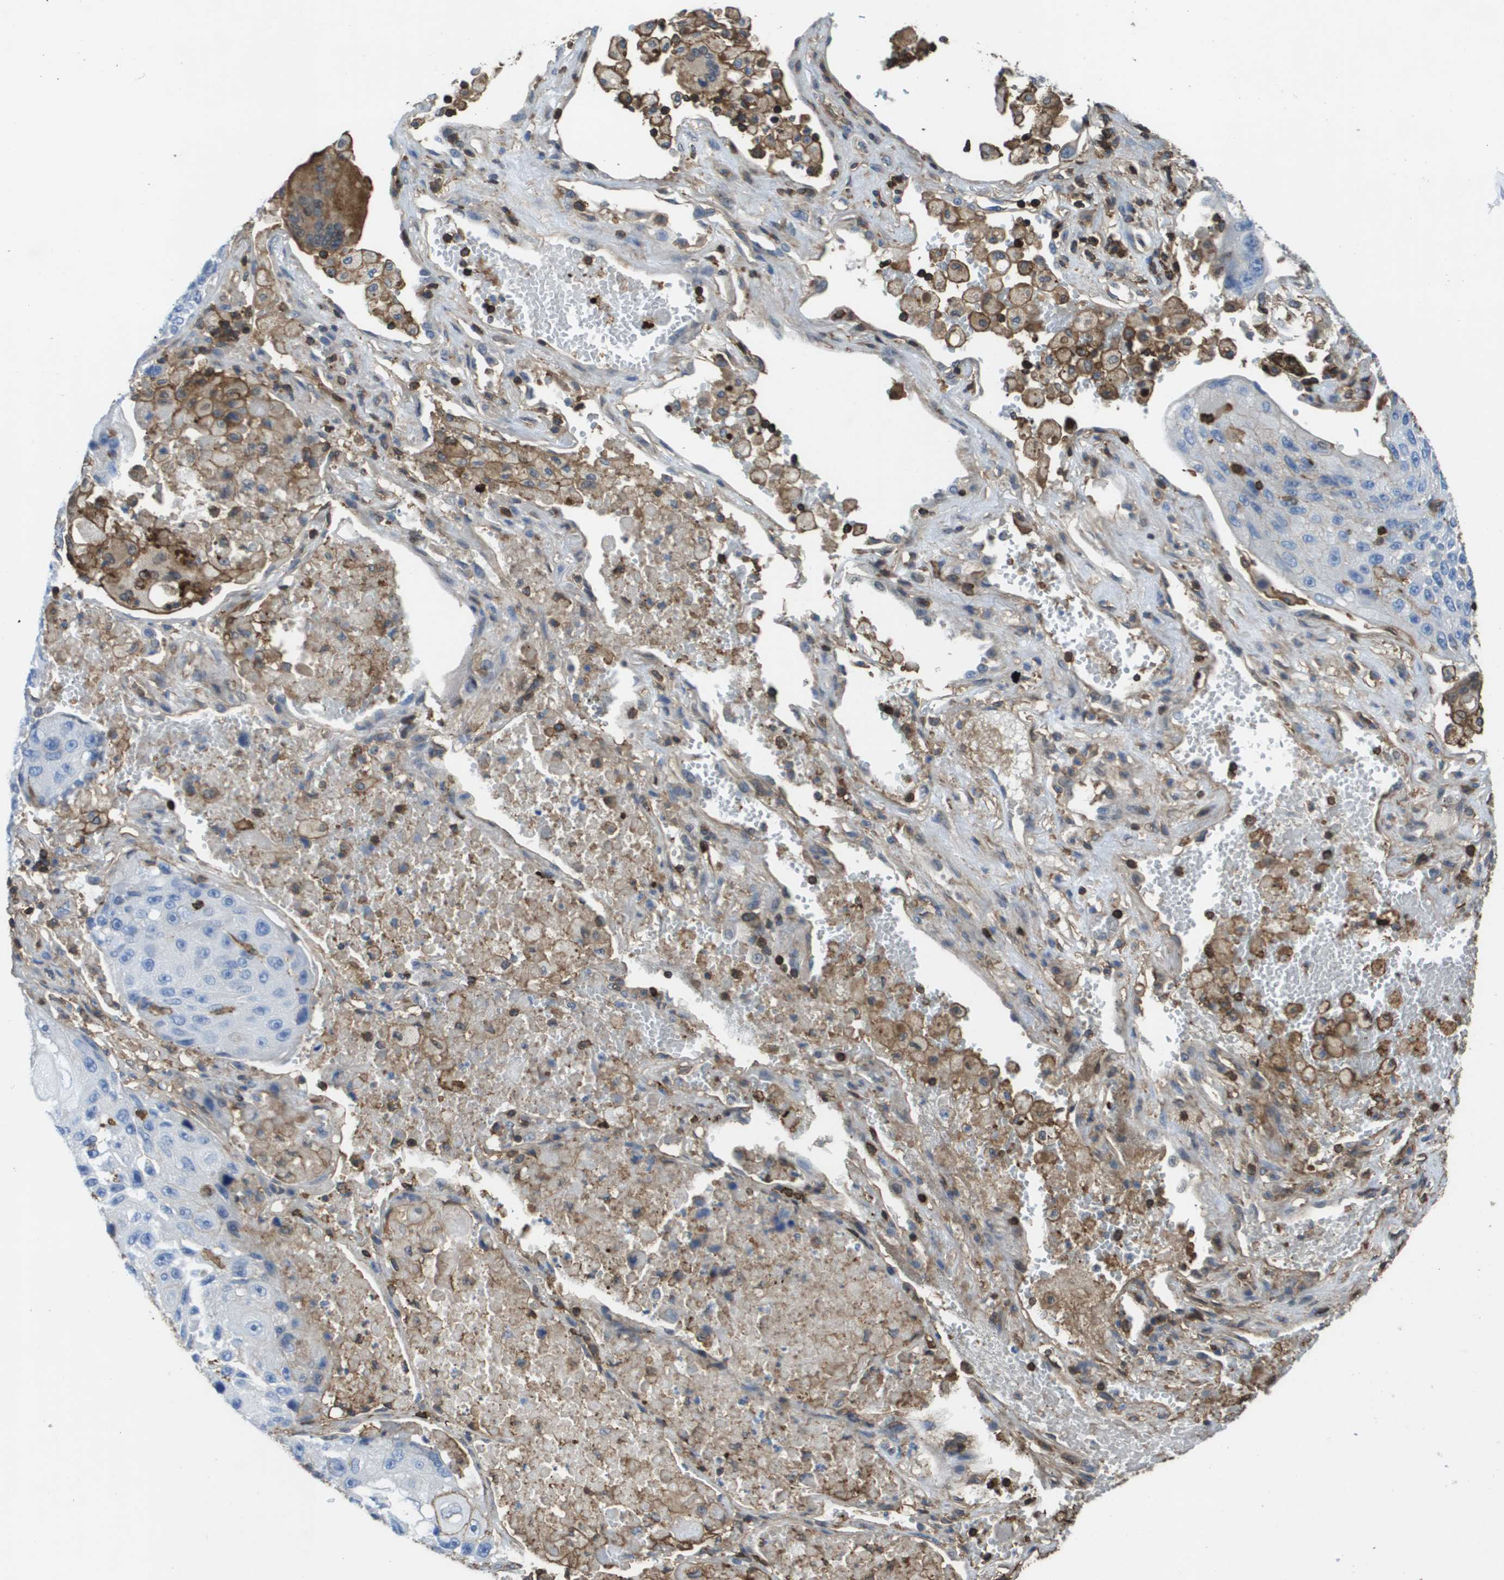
{"staining": {"intensity": "negative", "quantity": "none", "location": "none"}, "tissue": "lung cancer", "cell_type": "Tumor cells", "image_type": "cancer", "snomed": [{"axis": "morphology", "description": "Squamous cell carcinoma, NOS"}, {"axis": "topography", "description": "Lung"}], "caption": "DAB (3,3'-diaminobenzidine) immunohistochemical staining of human squamous cell carcinoma (lung) exhibits no significant positivity in tumor cells.", "gene": "PASK", "patient": {"sex": "male", "age": 61}}